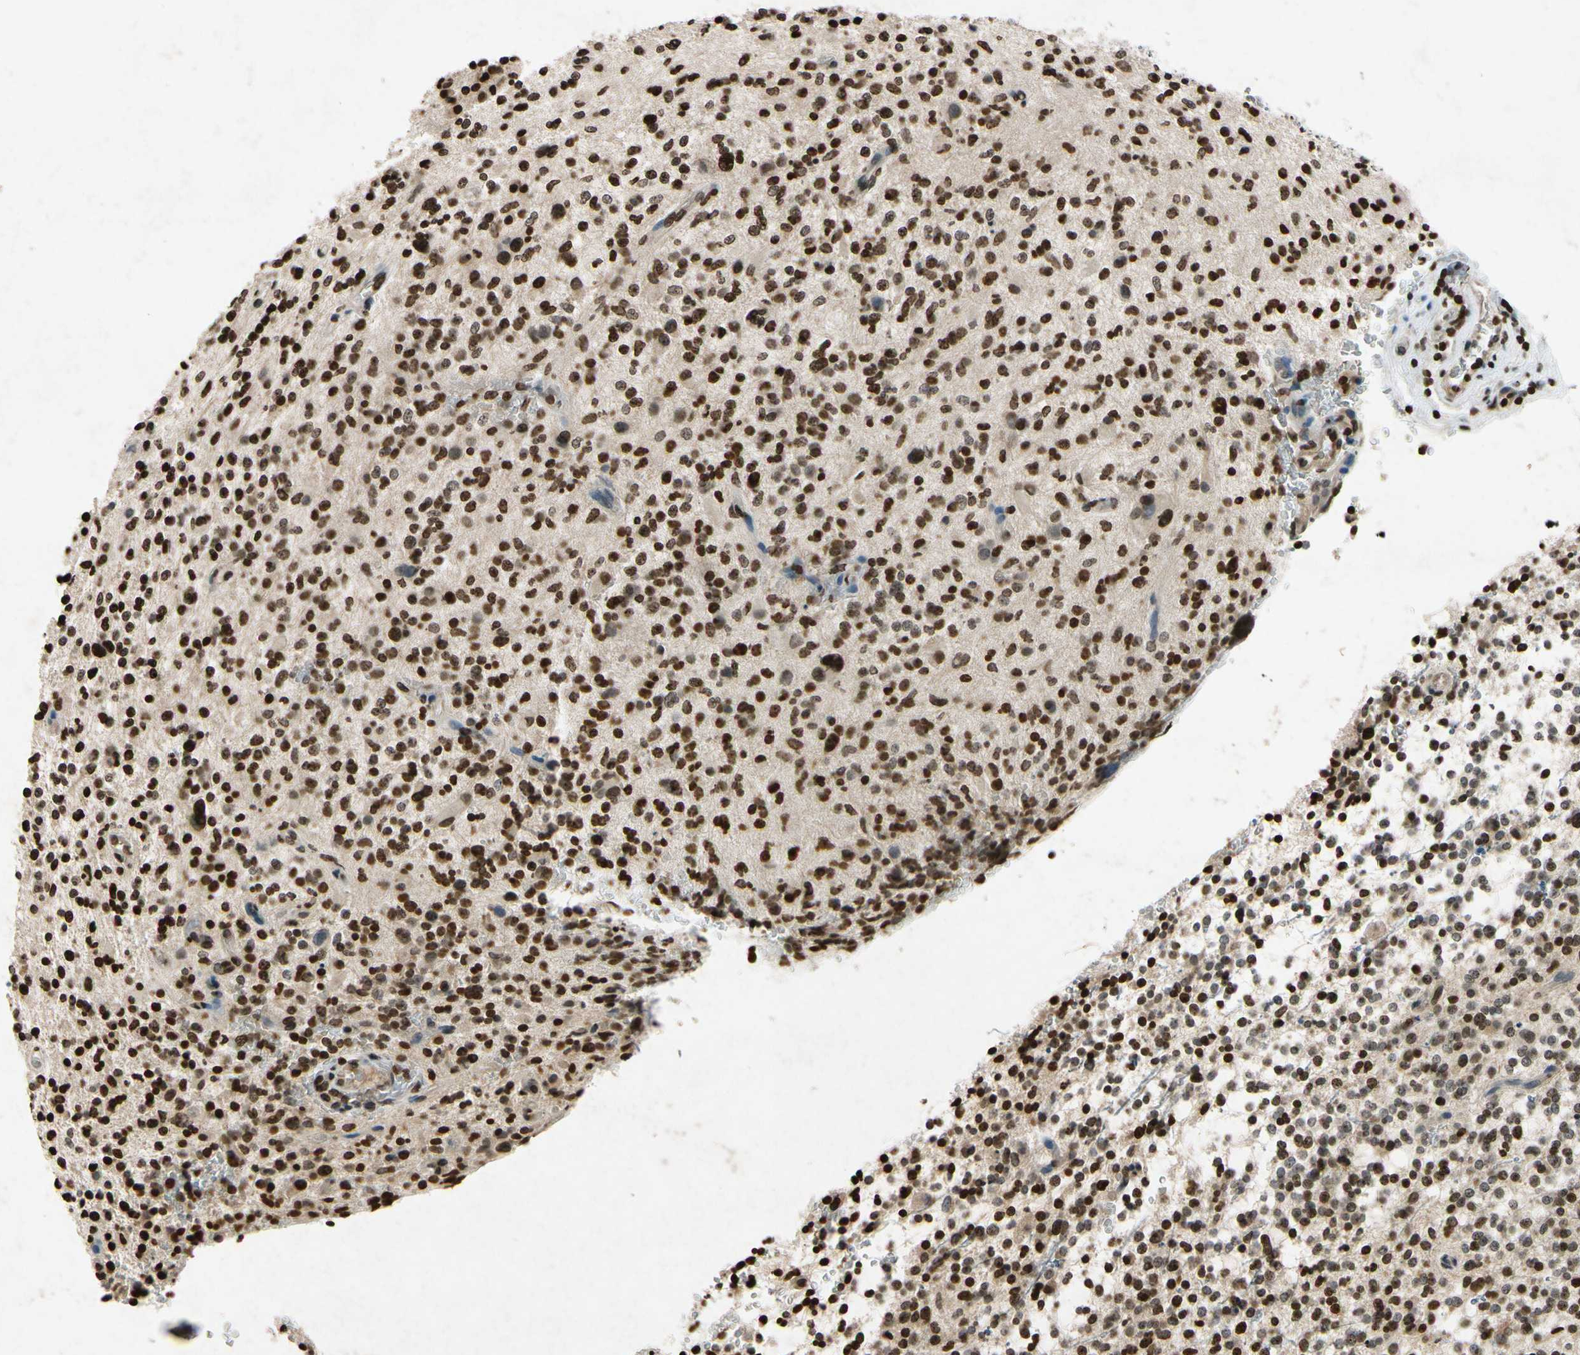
{"staining": {"intensity": "strong", "quantity": ">75%", "location": "nuclear"}, "tissue": "glioma", "cell_type": "Tumor cells", "image_type": "cancer", "snomed": [{"axis": "morphology", "description": "Glioma, malignant, High grade"}, {"axis": "topography", "description": "Brain"}], "caption": "Protein staining by immunohistochemistry (IHC) exhibits strong nuclear positivity in about >75% of tumor cells in malignant high-grade glioma.", "gene": "HOXB3", "patient": {"sex": "male", "age": 48}}